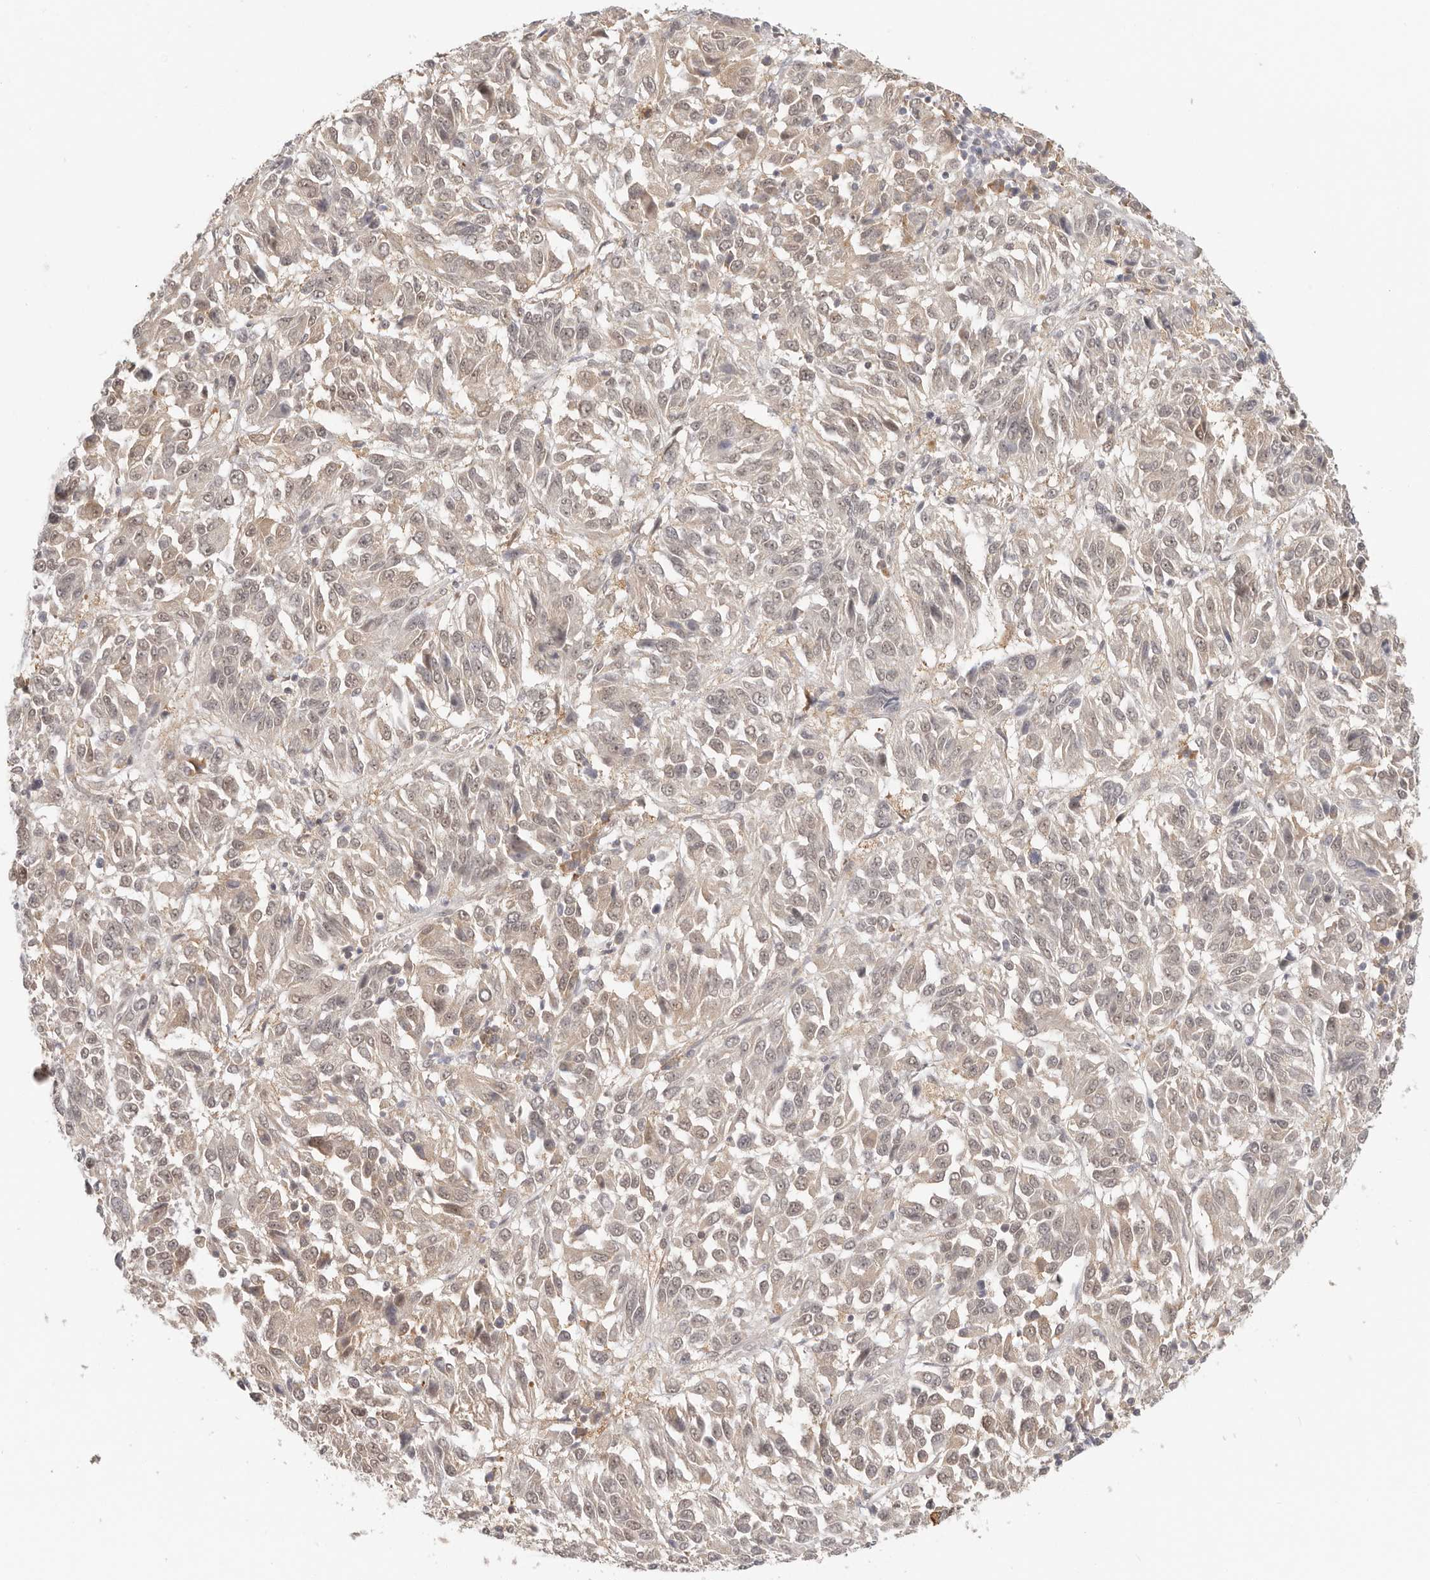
{"staining": {"intensity": "weak", "quantity": "25%-75%", "location": "nuclear"}, "tissue": "melanoma", "cell_type": "Tumor cells", "image_type": "cancer", "snomed": [{"axis": "morphology", "description": "Malignant melanoma, Metastatic site"}, {"axis": "topography", "description": "Lung"}], "caption": "Immunohistochemical staining of melanoma shows weak nuclear protein staining in about 25%-75% of tumor cells.", "gene": "LARP7", "patient": {"sex": "male", "age": 64}}